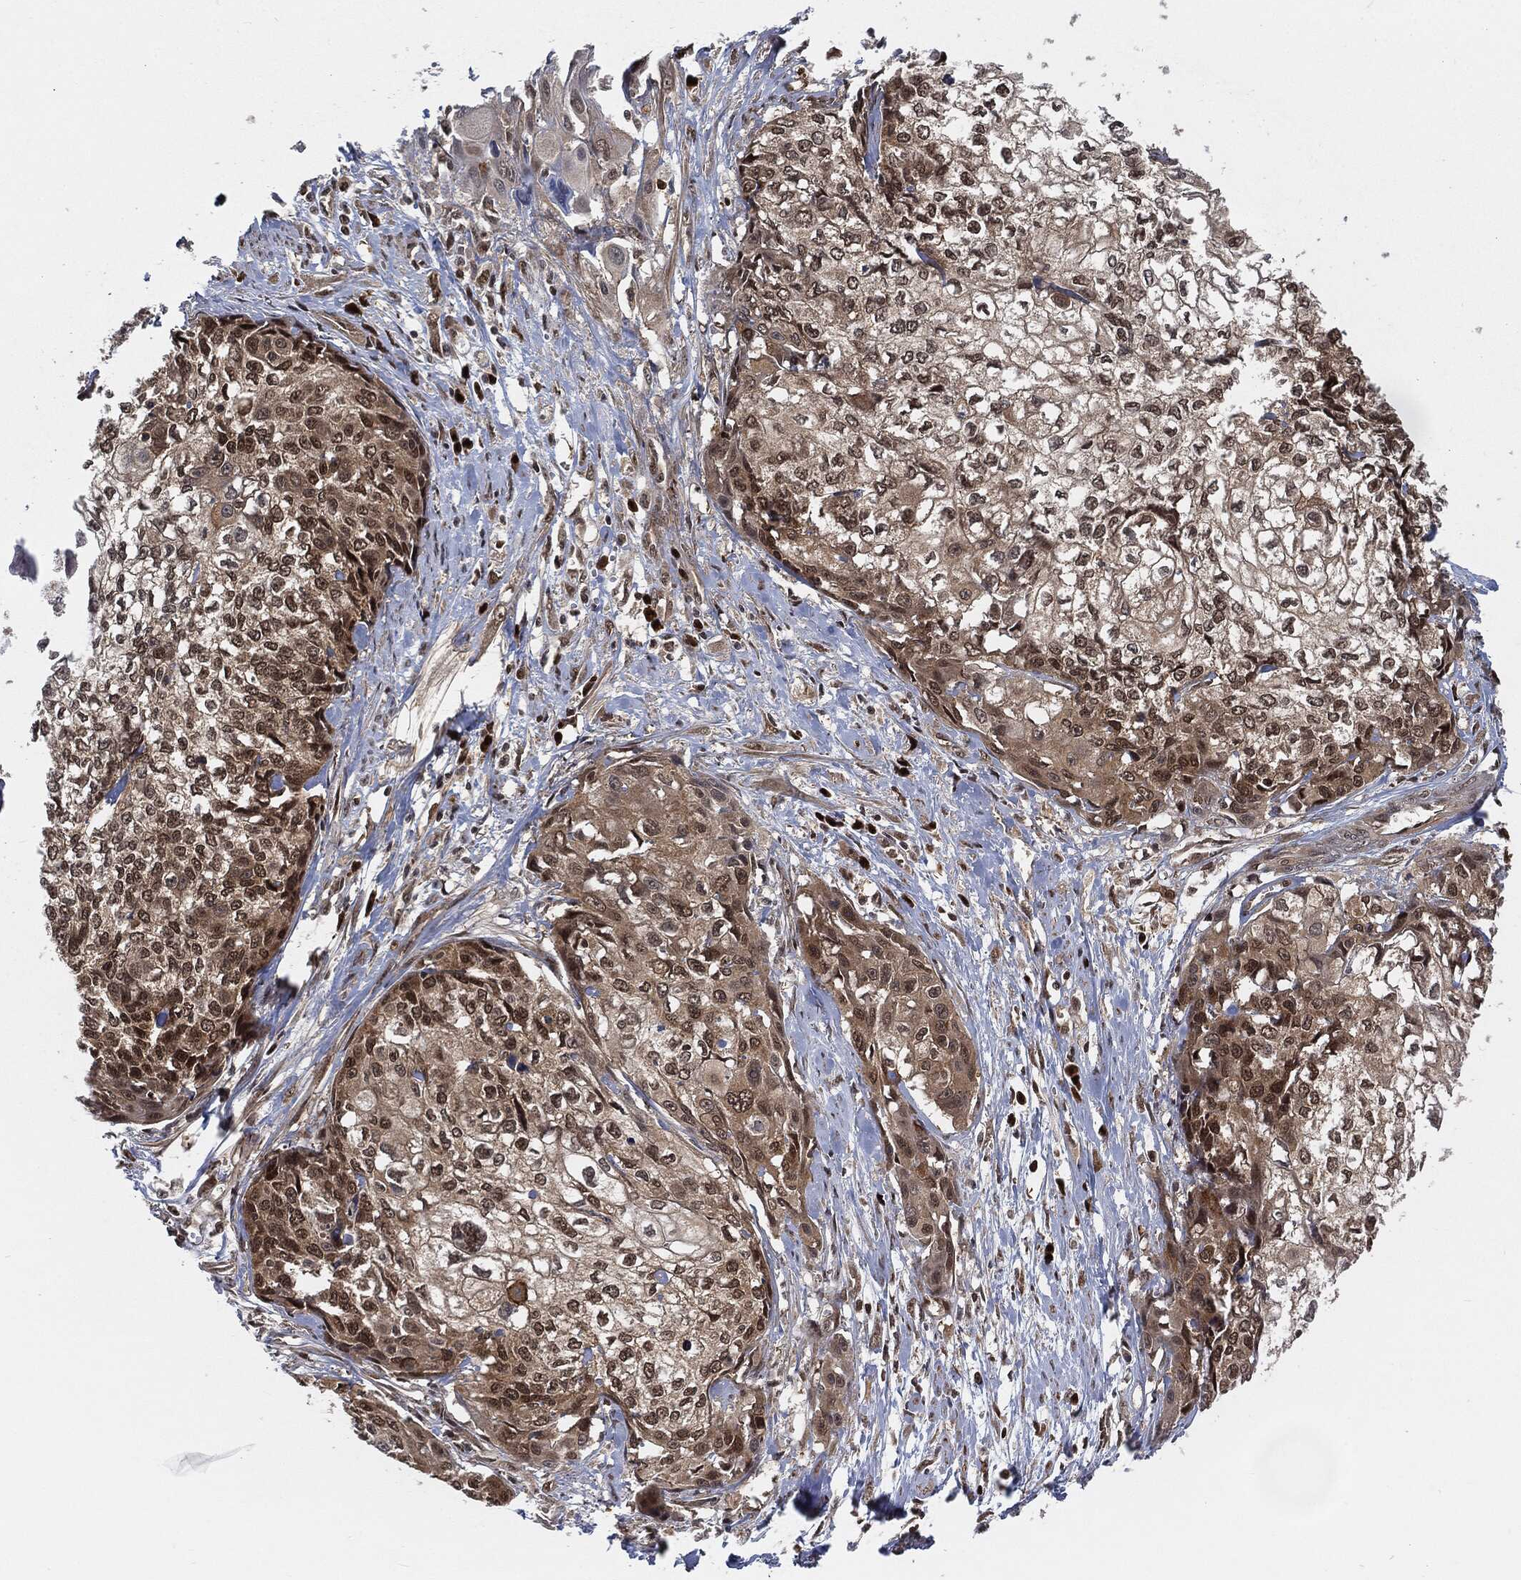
{"staining": {"intensity": "moderate", "quantity": "25%-75%", "location": "cytoplasmic/membranous,nuclear"}, "tissue": "cervical cancer", "cell_type": "Tumor cells", "image_type": "cancer", "snomed": [{"axis": "morphology", "description": "Squamous cell carcinoma, NOS"}, {"axis": "topography", "description": "Cervix"}], "caption": "Immunohistochemical staining of cervical squamous cell carcinoma reveals medium levels of moderate cytoplasmic/membranous and nuclear expression in approximately 25%-75% of tumor cells.", "gene": "CUTA", "patient": {"sex": "female", "age": 58}}